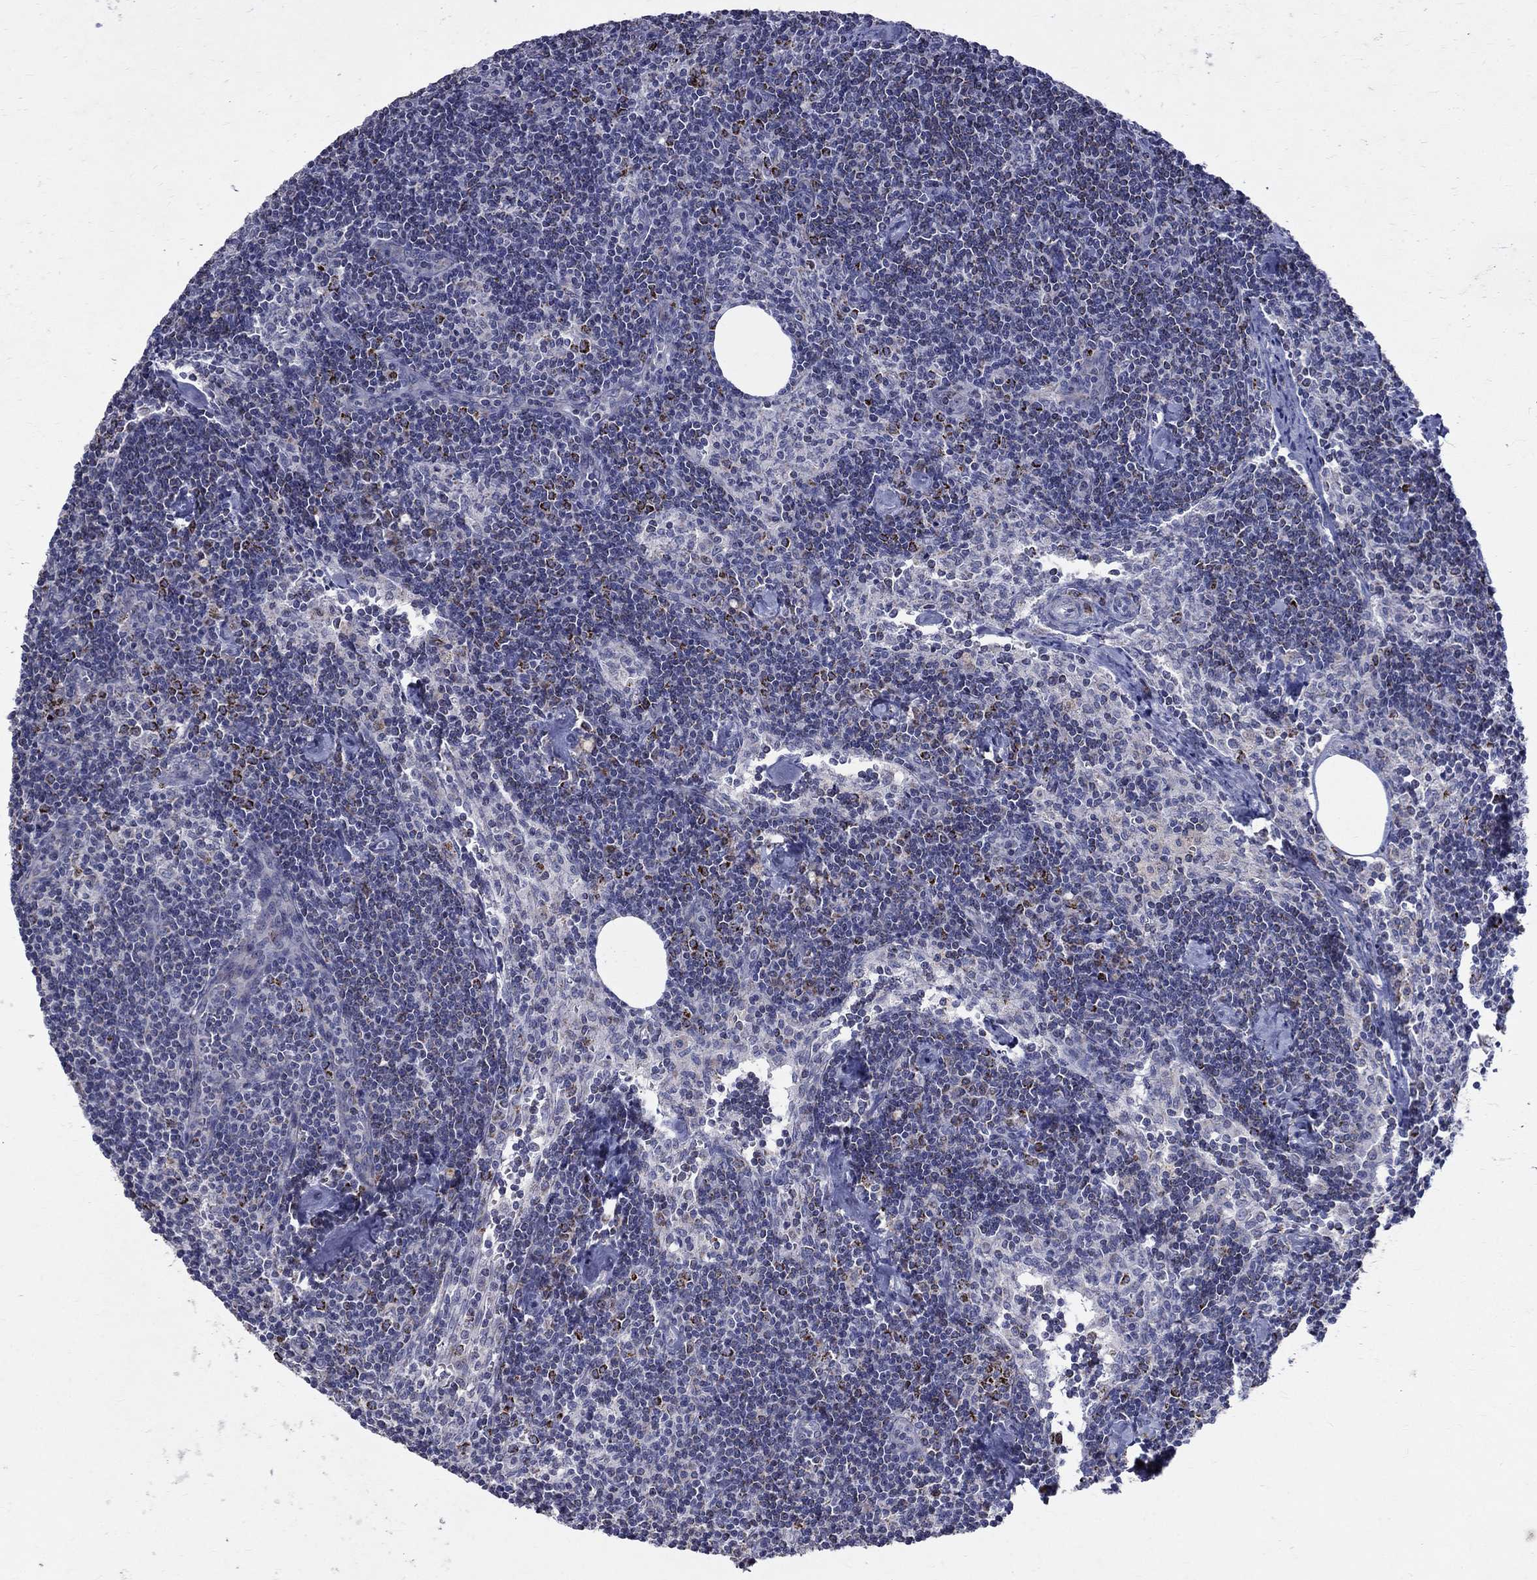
{"staining": {"intensity": "moderate", "quantity": "<25%", "location": "cytoplasmic/membranous"}, "tissue": "lymph node", "cell_type": "Germinal center cells", "image_type": "normal", "snomed": [{"axis": "morphology", "description": "Normal tissue, NOS"}, {"axis": "topography", "description": "Lymph node"}], "caption": "Lymph node stained for a protein (brown) reveals moderate cytoplasmic/membranous positive expression in about <25% of germinal center cells.", "gene": "SLC4A10", "patient": {"sex": "female", "age": 51}}